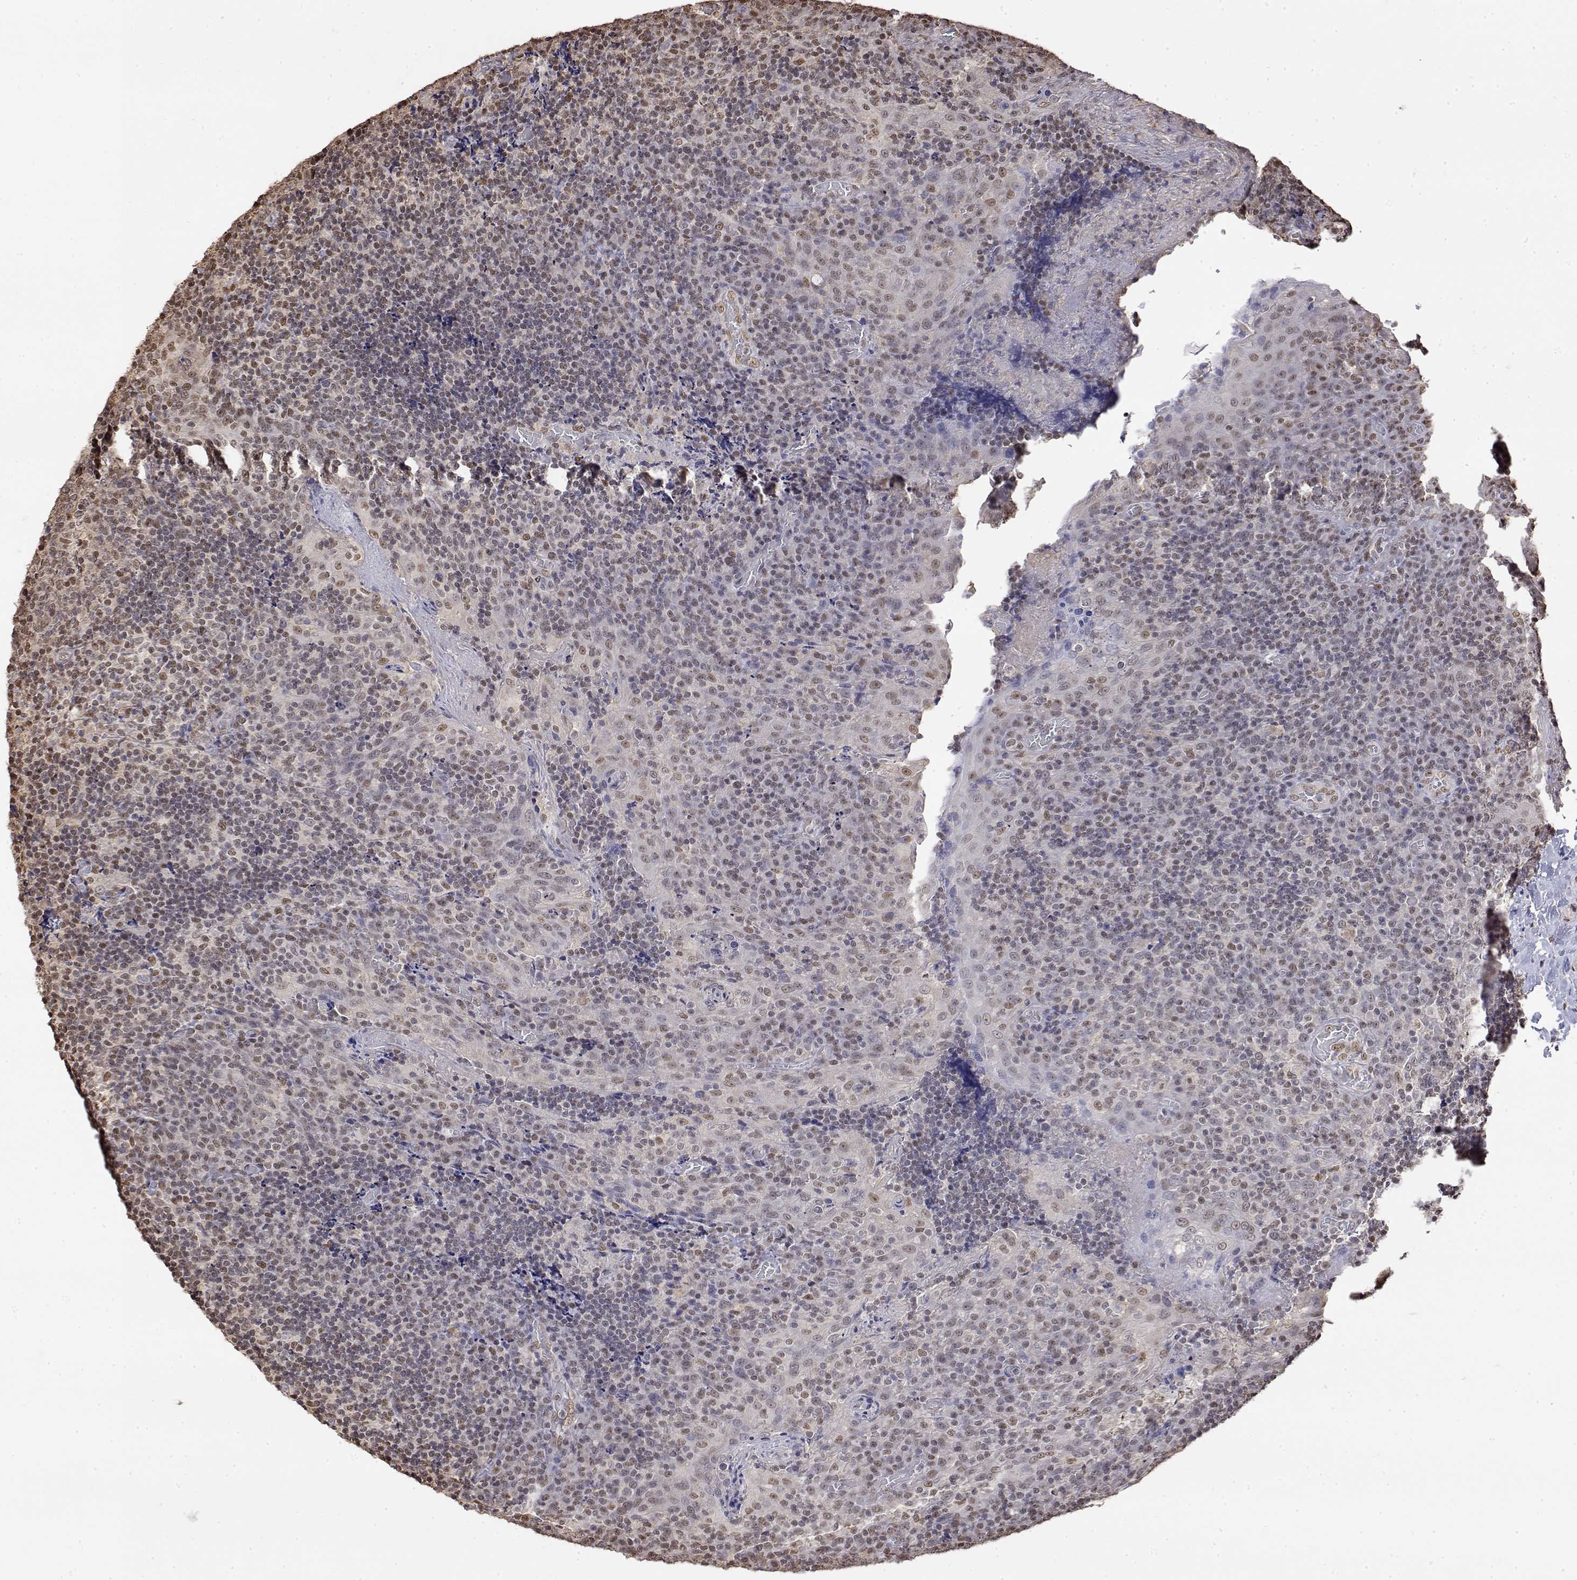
{"staining": {"intensity": "moderate", "quantity": "<25%", "location": "nuclear"}, "tissue": "tonsil", "cell_type": "Germinal center cells", "image_type": "normal", "snomed": [{"axis": "morphology", "description": "Normal tissue, NOS"}, {"axis": "topography", "description": "Tonsil"}], "caption": "Germinal center cells exhibit low levels of moderate nuclear expression in approximately <25% of cells in normal tonsil. The protein of interest is stained brown, and the nuclei are stained in blue (DAB IHC with brightfield microscopy, high magnification).", "gene": "TPI1", "patient": {"sex": "male", "age": 17}}